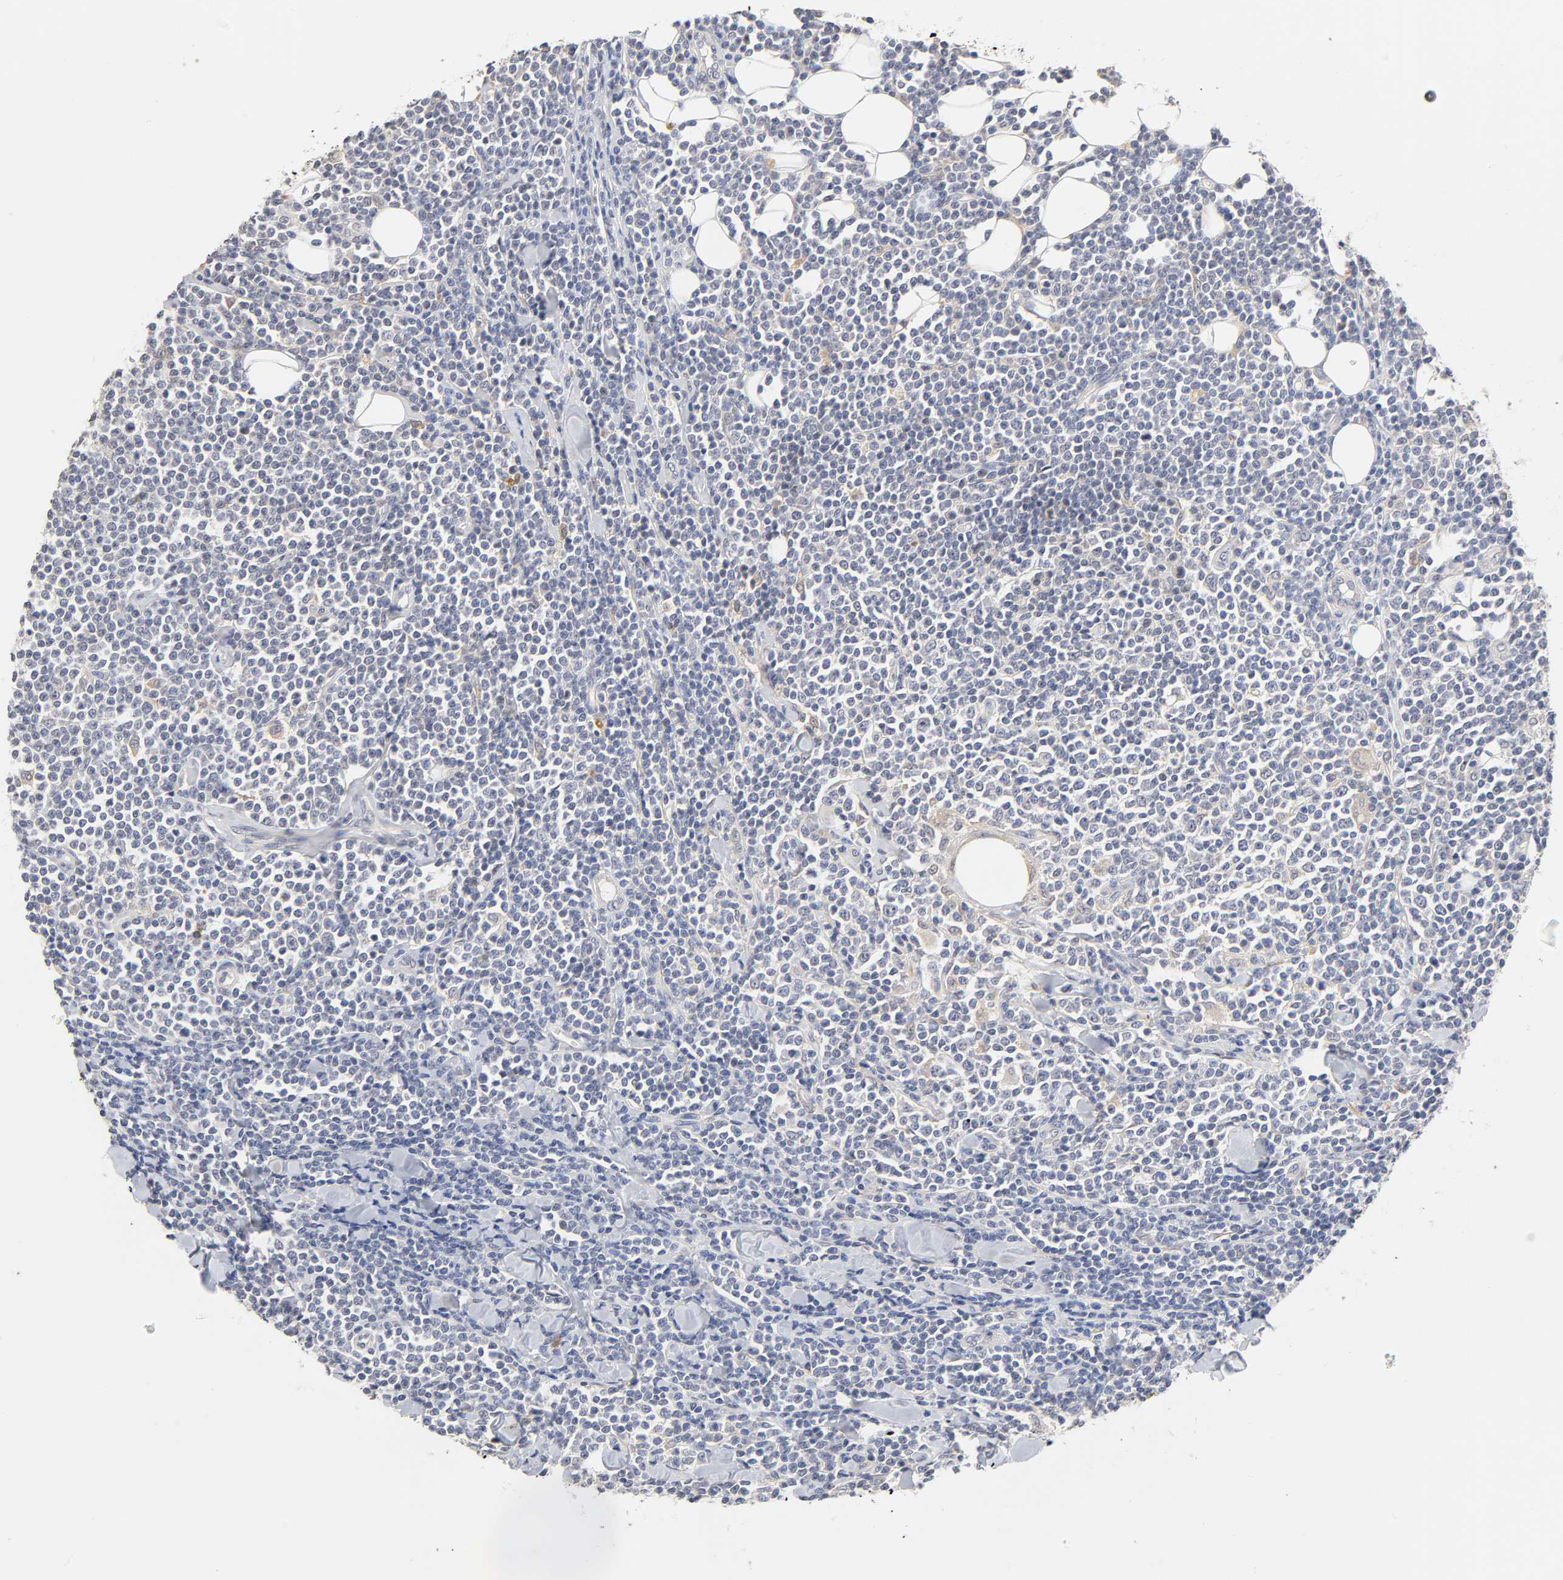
{"staining": {"intensity": "weak", "quantity": "<25%", "location": "cytoplasmic/membranous"}, "tissue": "lymphoma", "cell_type": "Tumor cells", "image_type": "cancer", "snomed": [{"axis": "morphology", "description": "Malignant lymphoma, non-Hodgkin's type, Low grade"}, {"axis": "topography", "description": "Soft tissue"}], "caption": "An immunohistochemistry photomicrograph of low-grade malignant lymphoma, non-Hodgkin's type is shown. There is no staining in tumor cells of low-grade malignant lymphoma, non-Hodgkin's type.", "gene": "CXADR", "patient": {"sex": "male", "age": 92}}